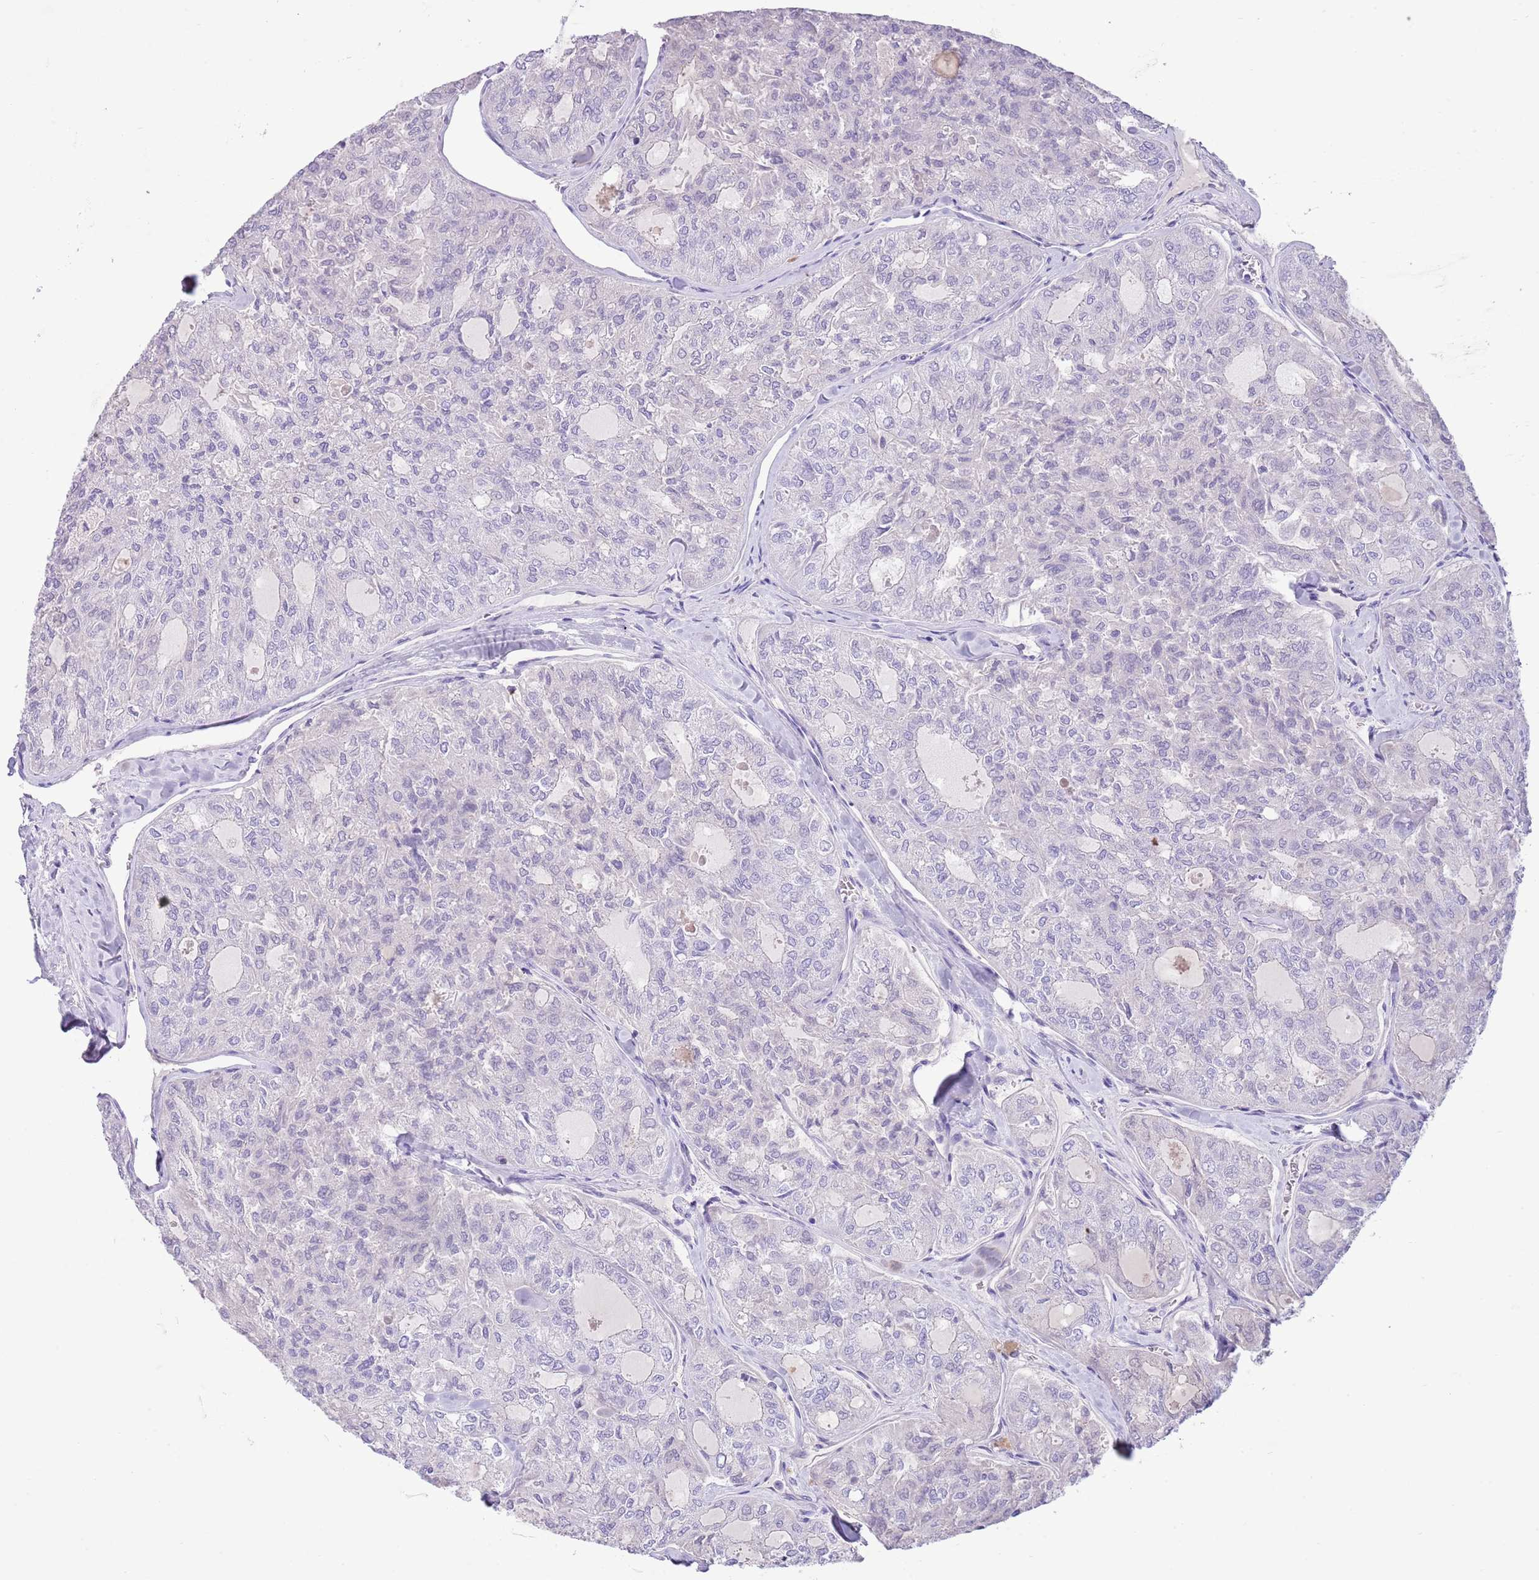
{"staining": {"intensity": "negative", "quantity": "none", "location": "none"}, "tissue": "thyroid cancer", "cell_type": "Tumor cells", "image_type": "cancer", "snomed": [{"axis": "morphology", "description": "Follicular adenoma carcinoma, NOS"}, {"axis": "topography", "description": "Thyroid gland"}], "caption": "IHC photomicrograph of human thyroid cancer (follicular adenoma carcinoma) stained for a protein (brown), which exhibits no expression in tumor cells.", "gene": "TOX2", "patient": {"sex": "male", "age": 75}}